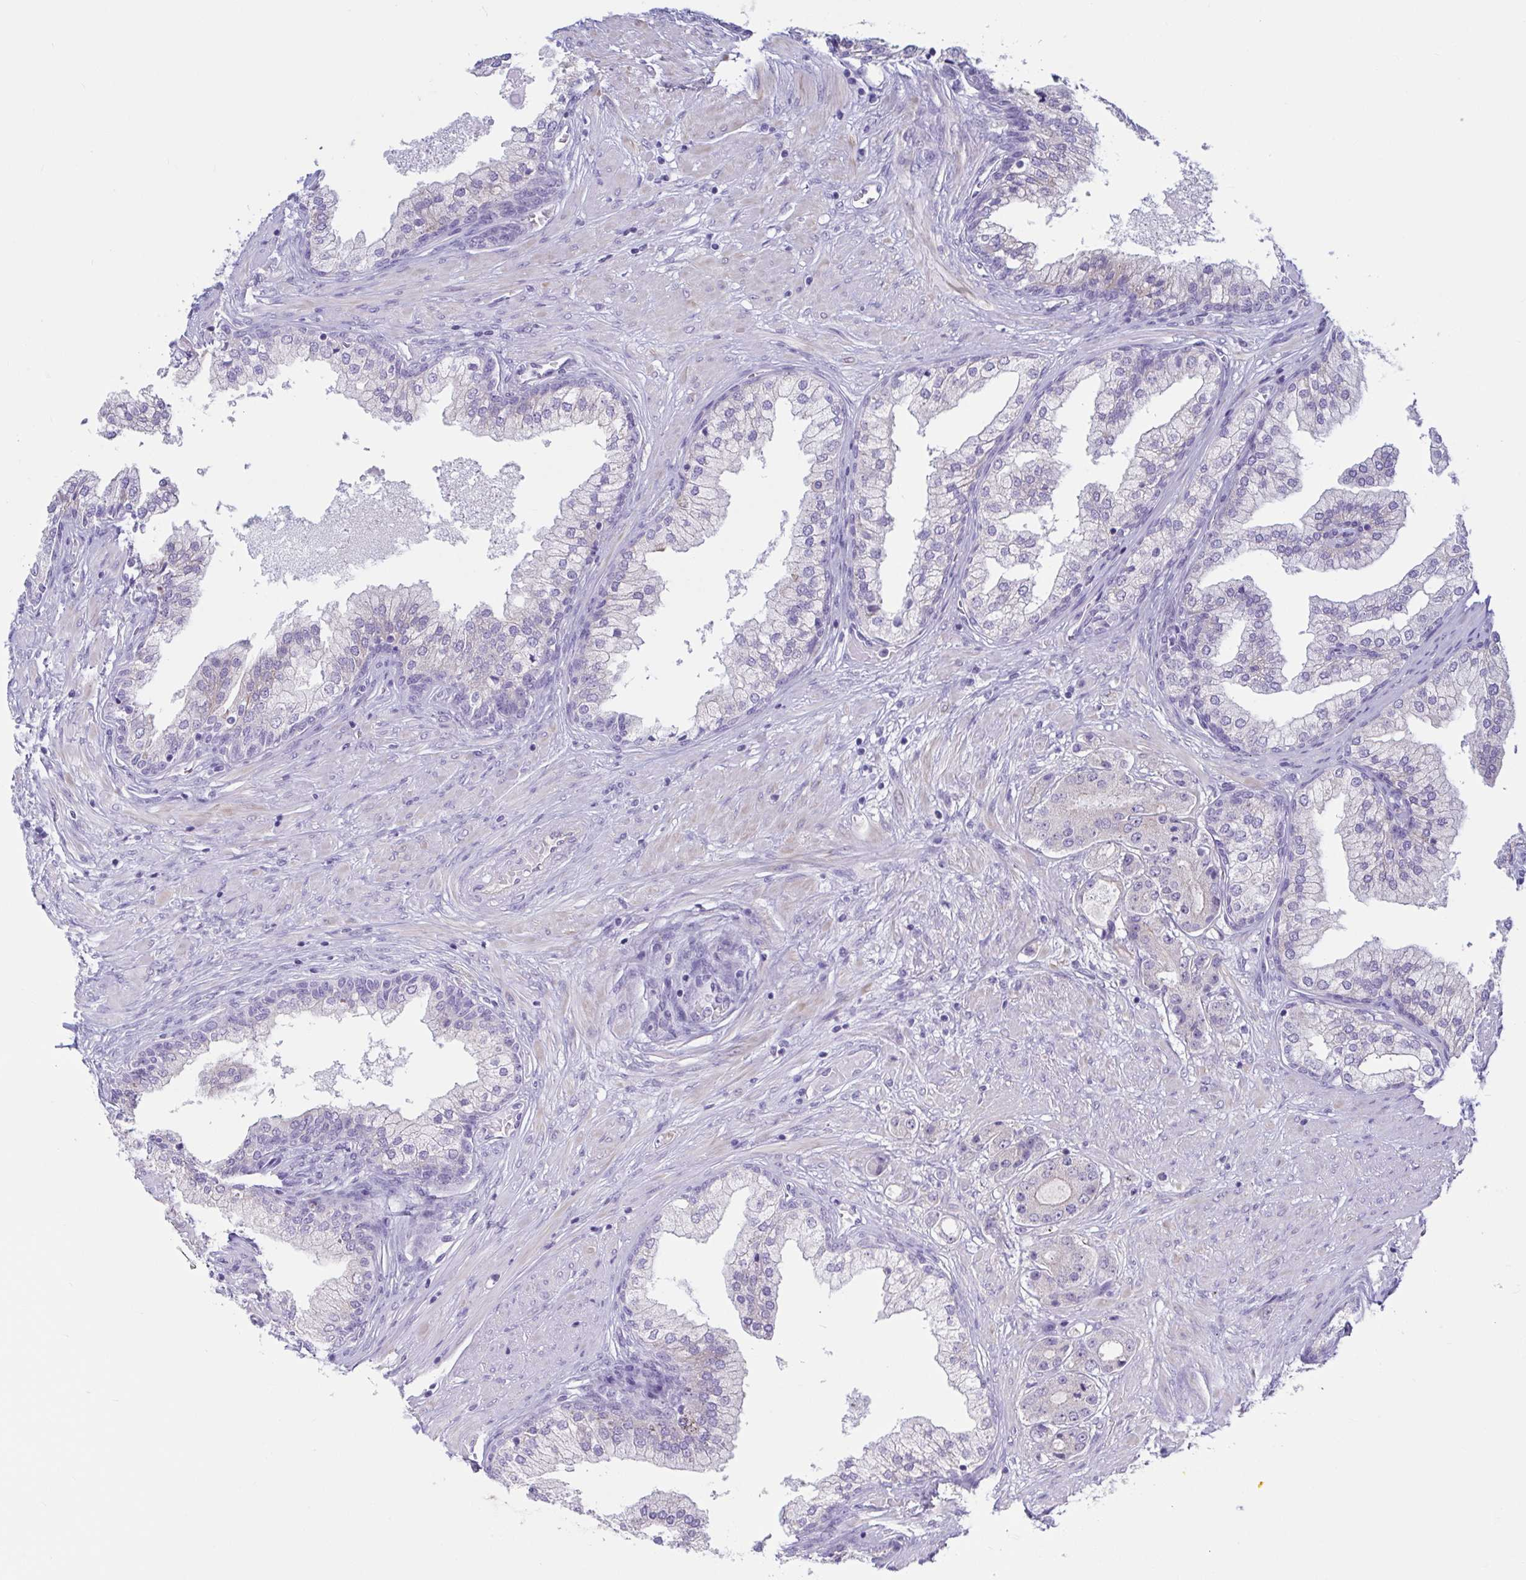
{"staining": {"intensity": "negative", "quantity": "none", "location": "none"}, "tissue": "prostate cancer", "cell_type": "Tumor cells", "image_type": "cancer", "snomed": [{"axis": "morphology", "description": "Adenocarcinoma, High grade"}, {"axis": "topography", "description": "Prostate"}], "caption": "Tumor cells are negative for protein expression in human prostate cancer (adenocarcinoma (high-grade)).", "gene": "TNNI2", "patient": {"sex": "male", "age": 67}}